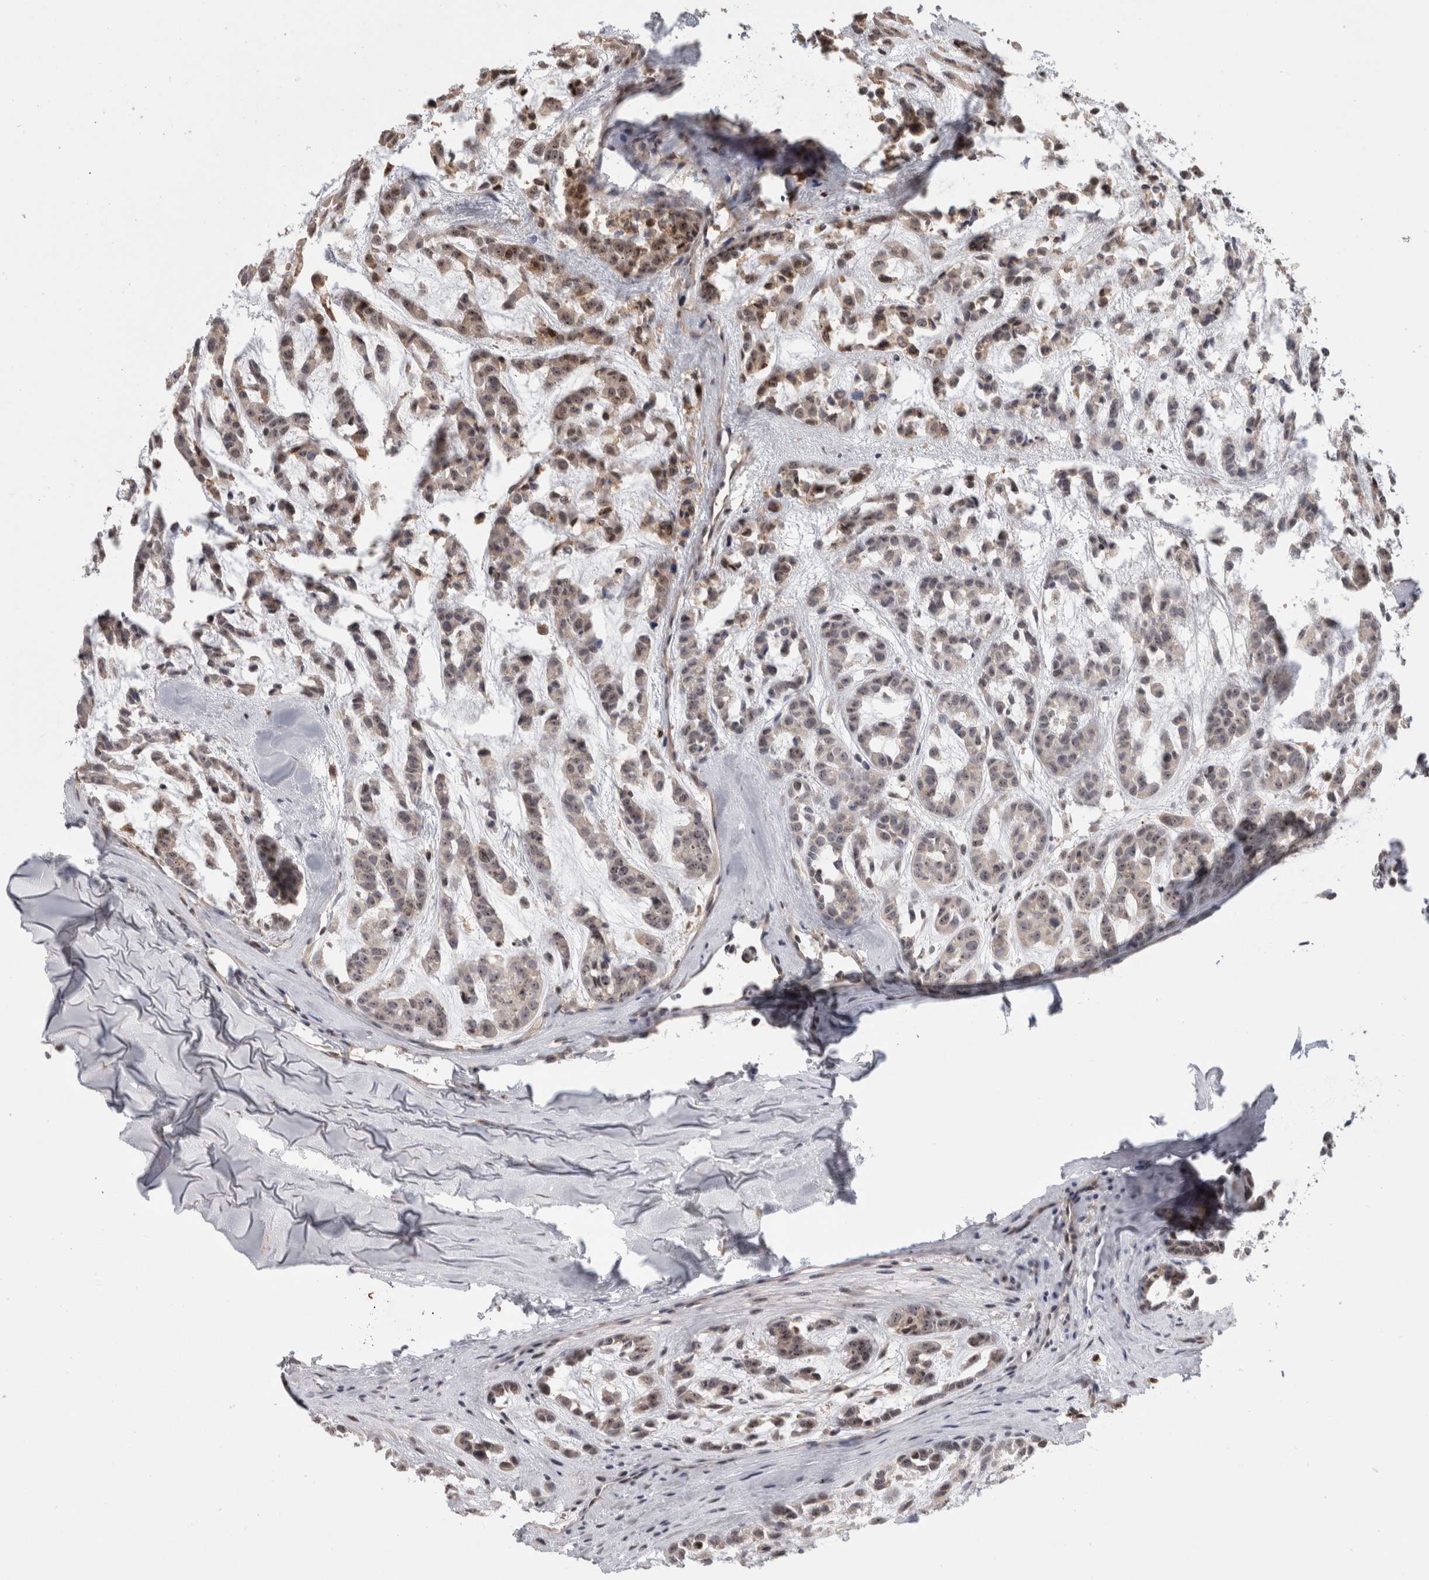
{"staining": {"intensity": "moderate", "quantity": "<25%", "location": "nuclear"}, "tissue": "head and neck cancer", "cell_type": "Tumor cells", "image_type": "cancer", "snomed": [{"axis": "morphology", "description": "Adenocarcinoma, NOS"}, {"axis": "morphology", "description": "Adenoma, NOS"}, {"axis": "topography", "description": "Head-Neck"}], "caption": "Head and neck cancer stained for a protein shows moderate nuclear positivity in tumor cells. The protein of interest is shown in brown color, while the nuclei are stained blue.", "gene": "TDRD7", "patient": {"sex": "female", "age": 55}}